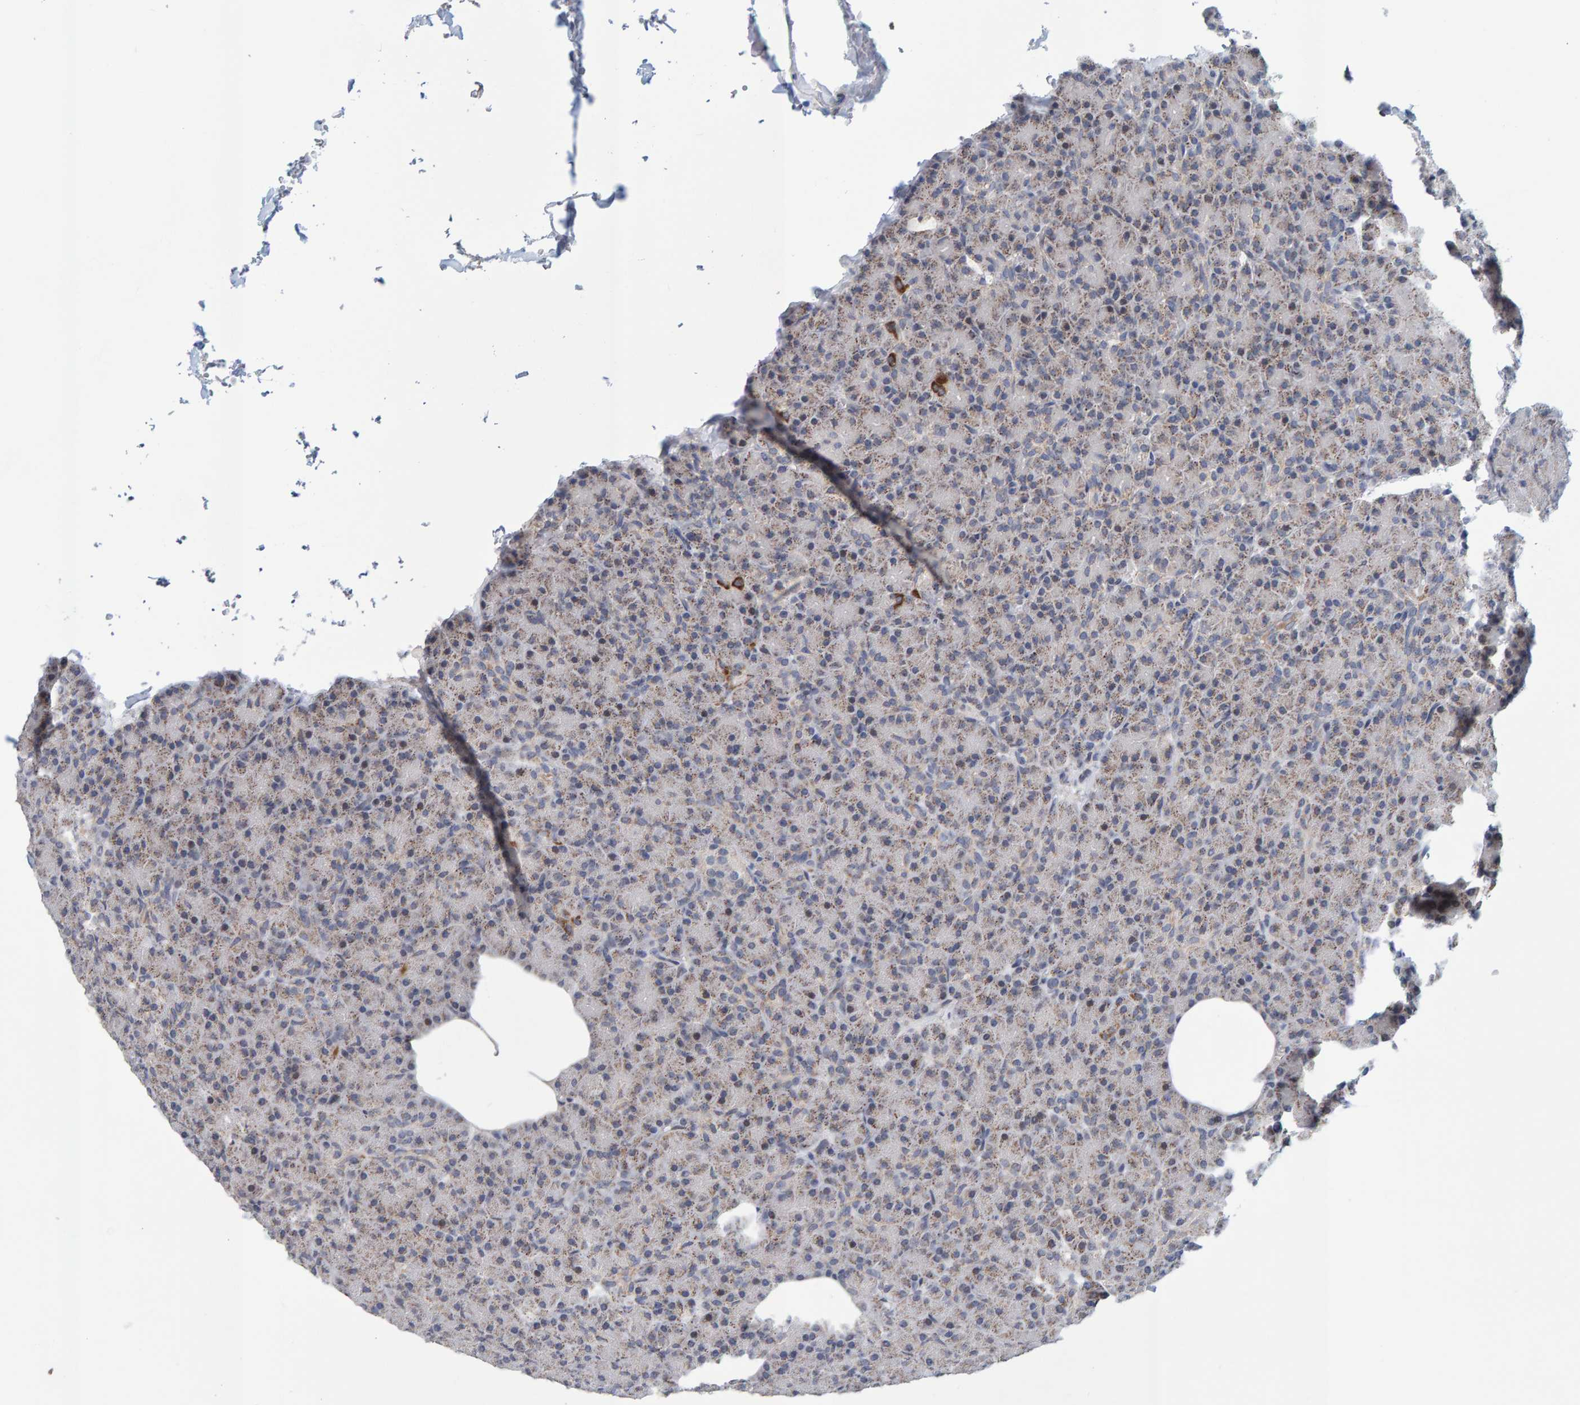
{"staining": {"intensity": "weak", "quantity": "25%-75%", "location": "cytoplasmic/membranous"}, "tissue": "pancreas", "cell_type": "Exocrine glandular cells", "image_type": "normal", "snomed": [{"axis": "morphology", "description": "Normal tissue, NOS"}, {"axis": "topography", "description": "Pancreas"}], "caption": "High-power microscopy captured an immunohistochemistry image of normal pancreas, revealing weak cytoplasmic/membranous positivity in approximately 25%-75% of exocrine glandular cells.", "gene": "USP43", "patient": {"sex": "female", "age": 43}}